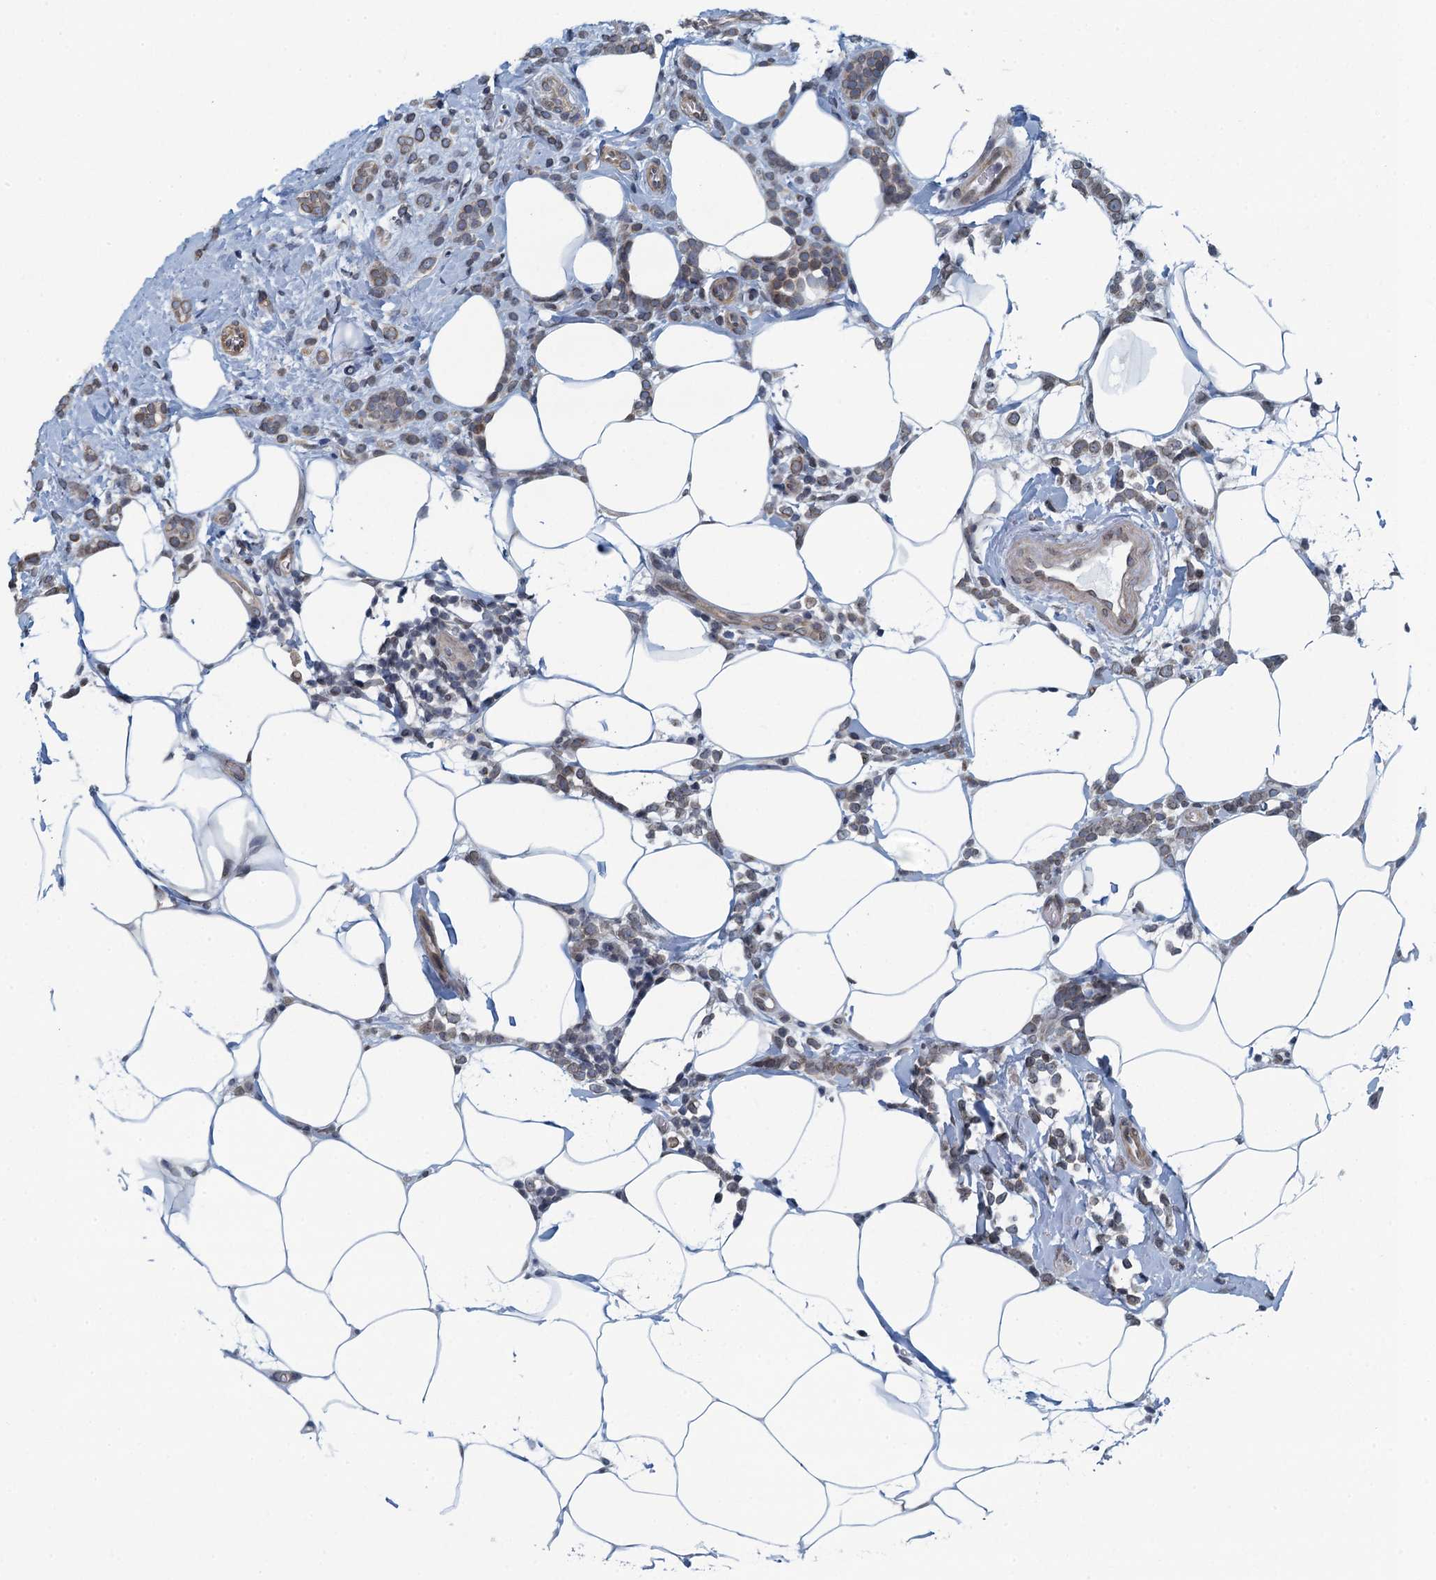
{"staining": {"intensity": "weak", "quantity": ">75%", "location": "cytoplasmic/membranous"}, "tissue": "breast cancer", "cell_type": "Tumor cells", "image_type": "cancer", "snomed": [{"axis": "morphology", "description": "Lobular carcinoma"}, {"axis": "topography", "description": "Breast"}], "caption": "Breast lobular carcinoma stained for a protein displays weak cytoplasmic/membranous positivity in tumor cells.", "gene": "CCDC34", "patient": {"sex": "female", "age": 58}}